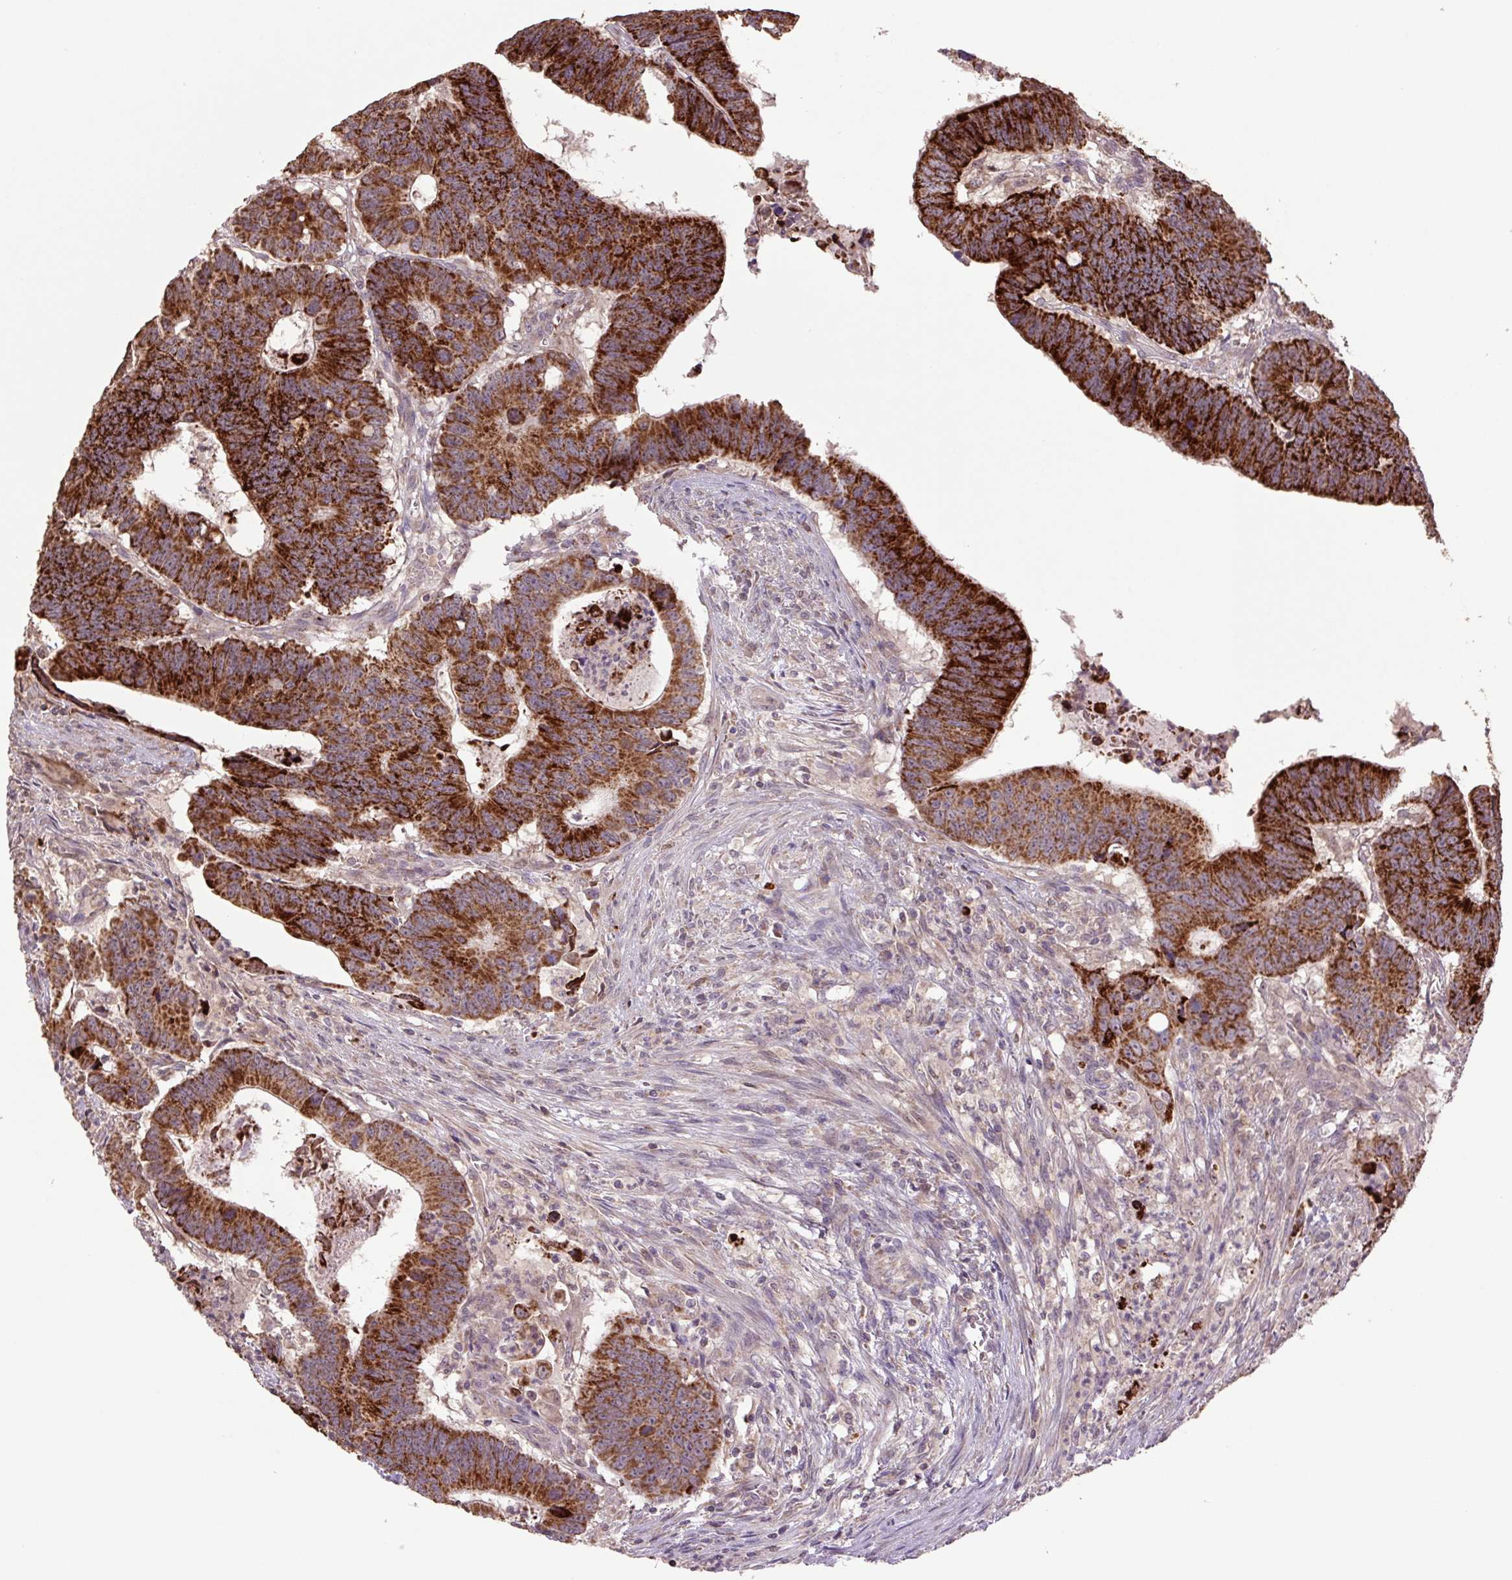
{"staining": {"intensity": "strong", "quantity": ">75%", "location": "cytoplasmic/membranous"}, "tissue": "colorectal cancer", "cell_type": "Tumor cells", "image_type": "cancer", "snomed": [{"axis": "morphology", "description": "Adenocarcinoma, NOS"}, {"axis": "topography", "description": "Colon"}], "caption": "Strong cytoplasmic/membranous expression for a protein is seen in approximately >75% of tumor cells of colorectal cancer (adenocarcinoma) using immunohistochemistry (IHC).", "gene": "TMEM160", "patient": {"sex": "male", "age": 62}}